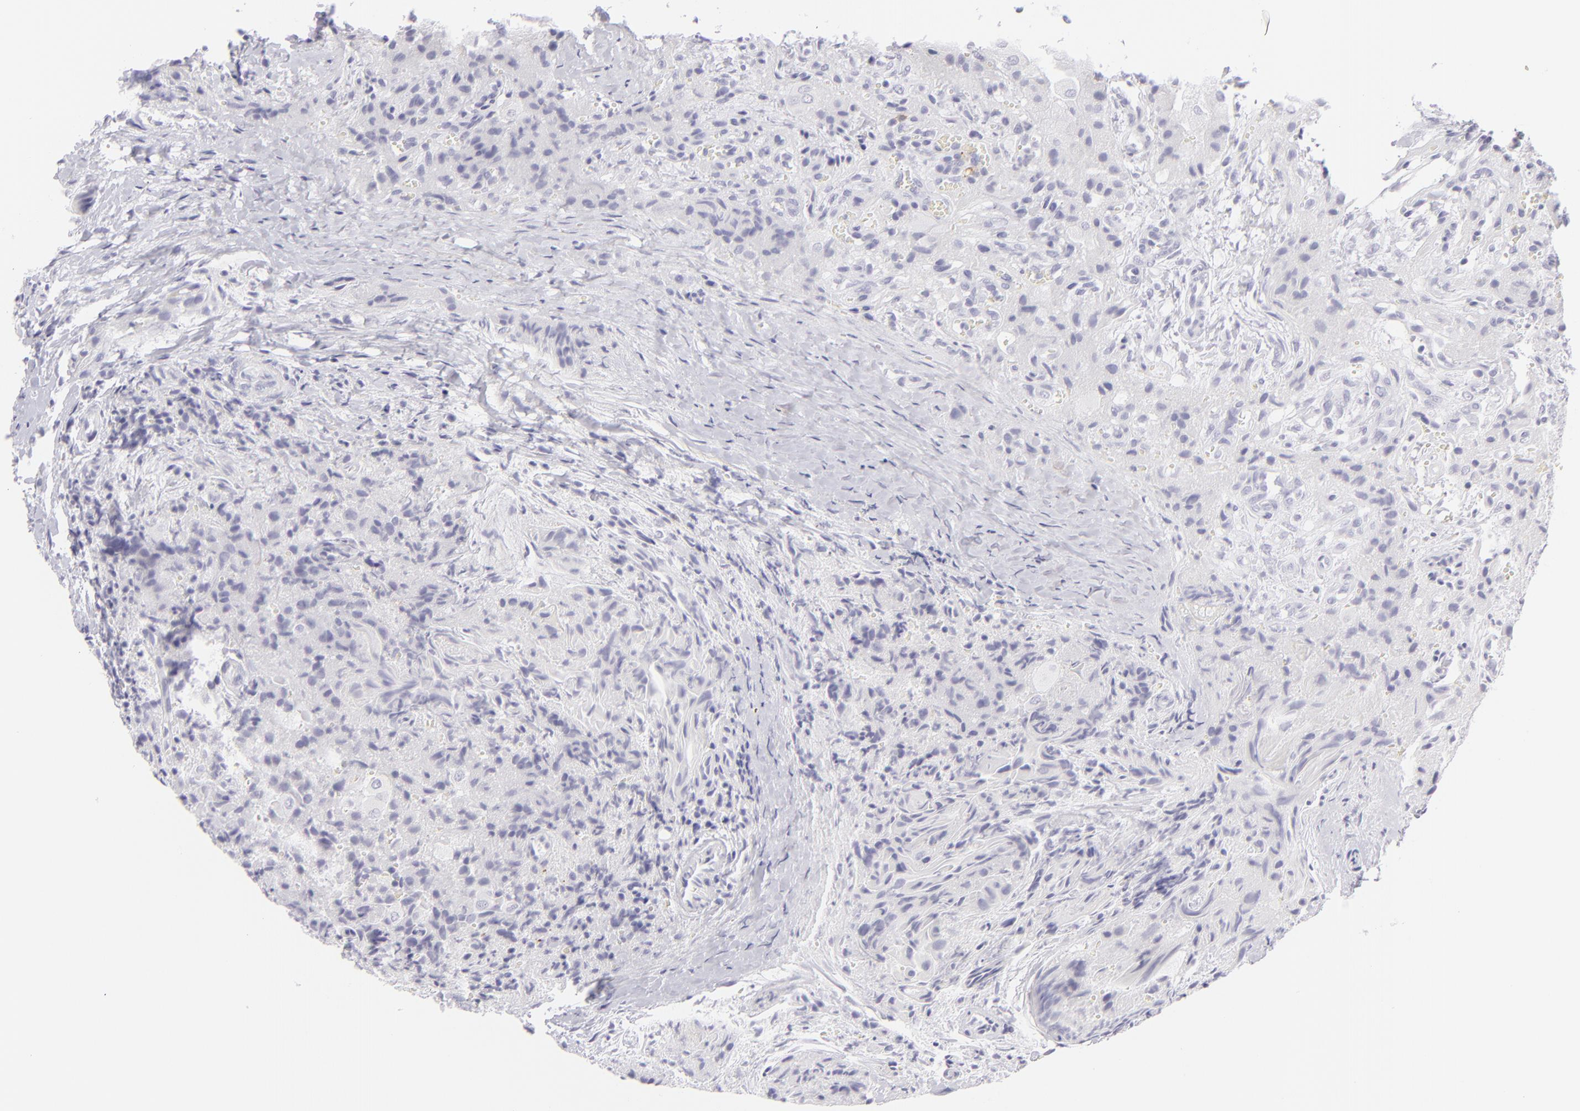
{"staining": {"intensity": "negative", "quantity": "none", "location": "none"}, "tissue": "thyroid cancer", "cell_type": "Tumor cells", "image_type": "cancer", "snomed": [{"axis": "morphology", "description": "Papillary adenocarcinoma, NOS"}, {"axis": "topography", "description": "Thyroid gland"}], "caption": "The micrograph reveals no staining of tumor cells in thyroid papillary adenocarcinoma. (DAB (3,3'-diaminobenzidine) immunohistochemistry, high magnification).", "gene": "FCER2", "patient": {"sex": "female", "age": 71}}